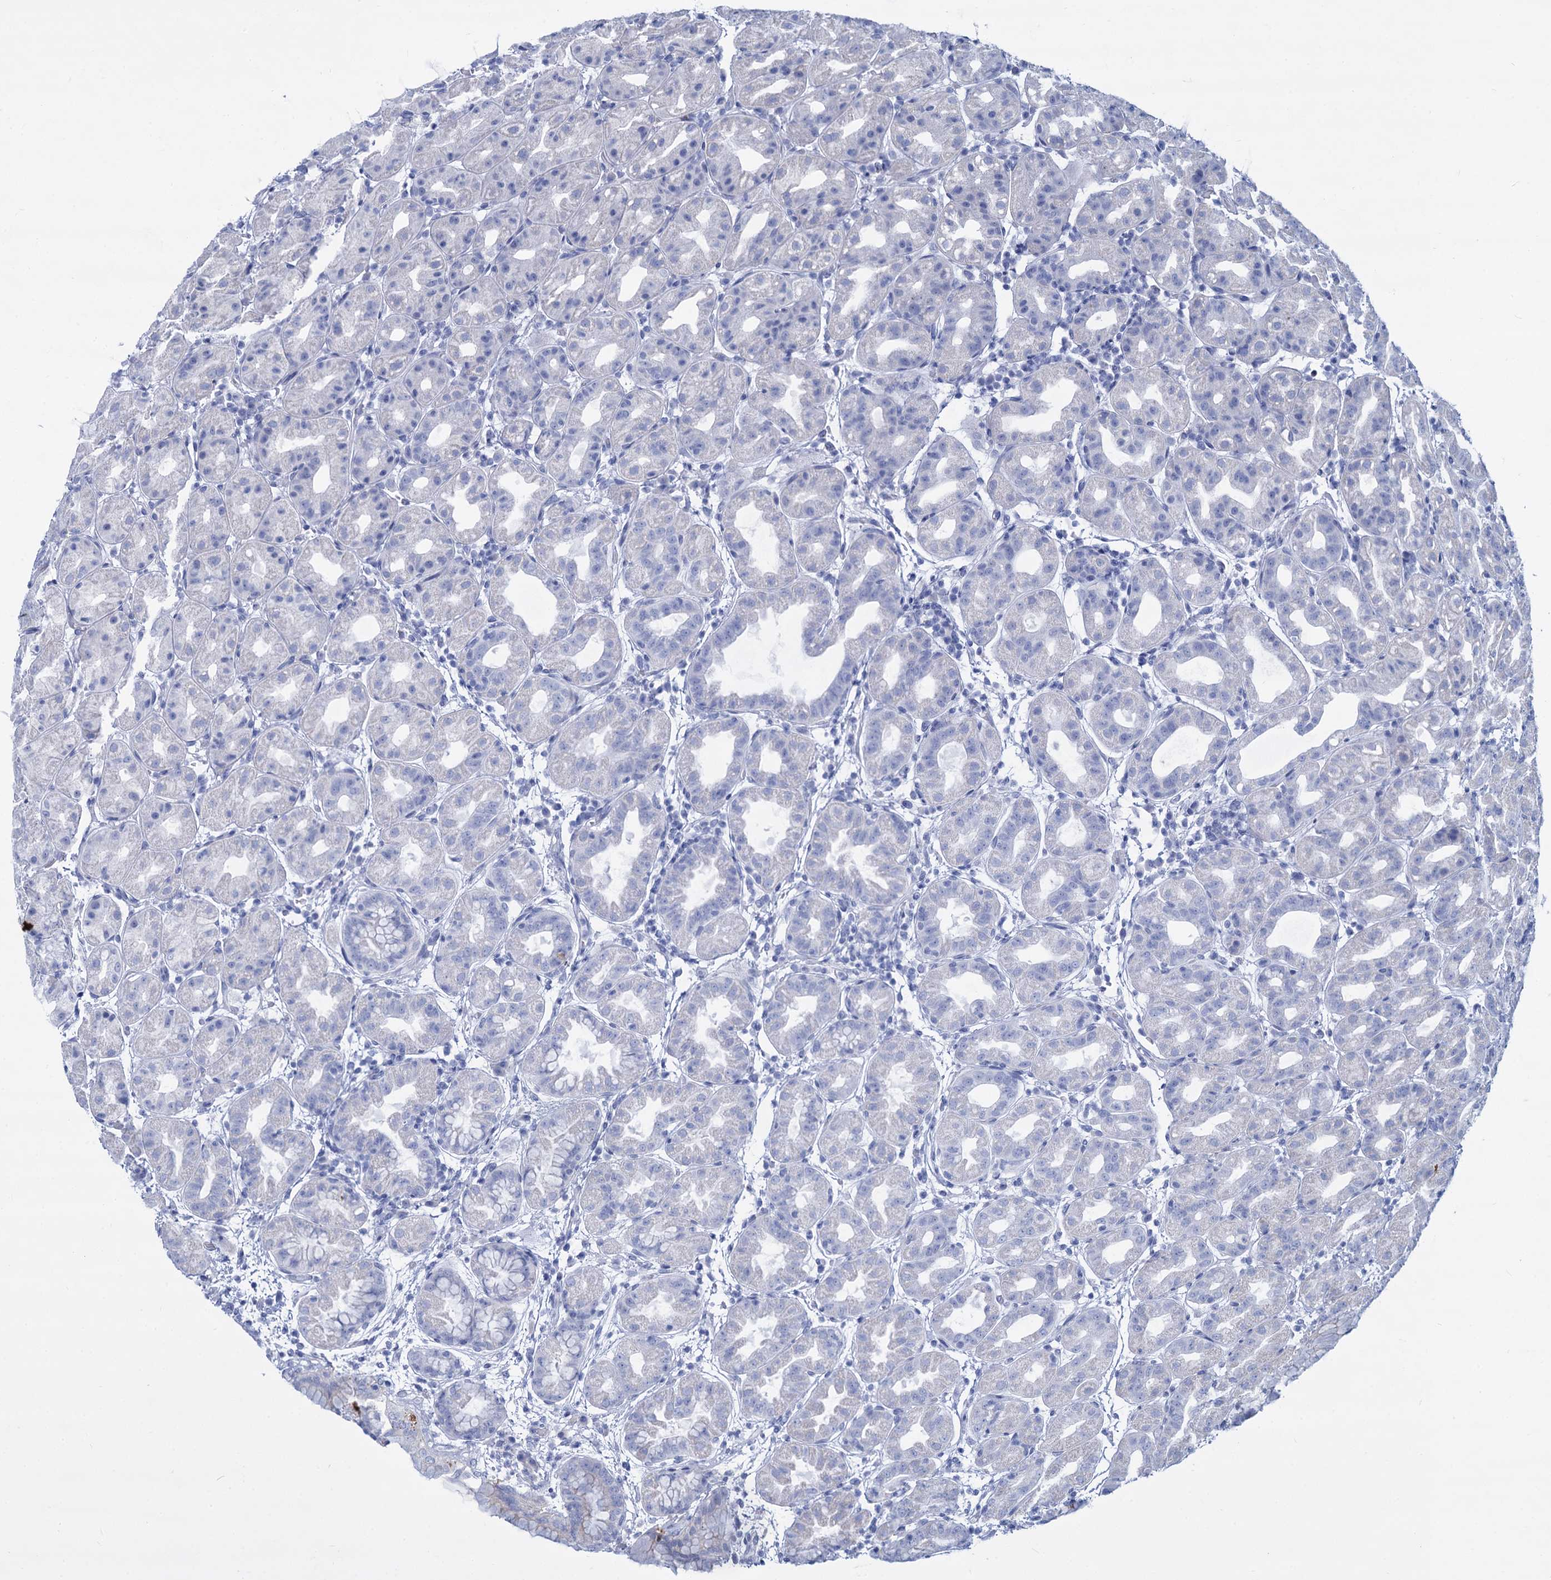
{"staining": {"intensity": "negative", "quantity": "none", "location": "none"}, "tissue": "stomach", "cell_type": "Glandular cells", "image_type": "normal", "snomed": [{"axis": "morphology", "description": "Normal tissue, NOS"}, {"axis": "topography", "description": "Stomach"}], "caption": "A high-resolution histopathology image shows IHC staining of normal stomach, which shows no significant staining in glandular cells.", "gene": "TRIM77", "patient": {"sex": "female", "age": 79}}